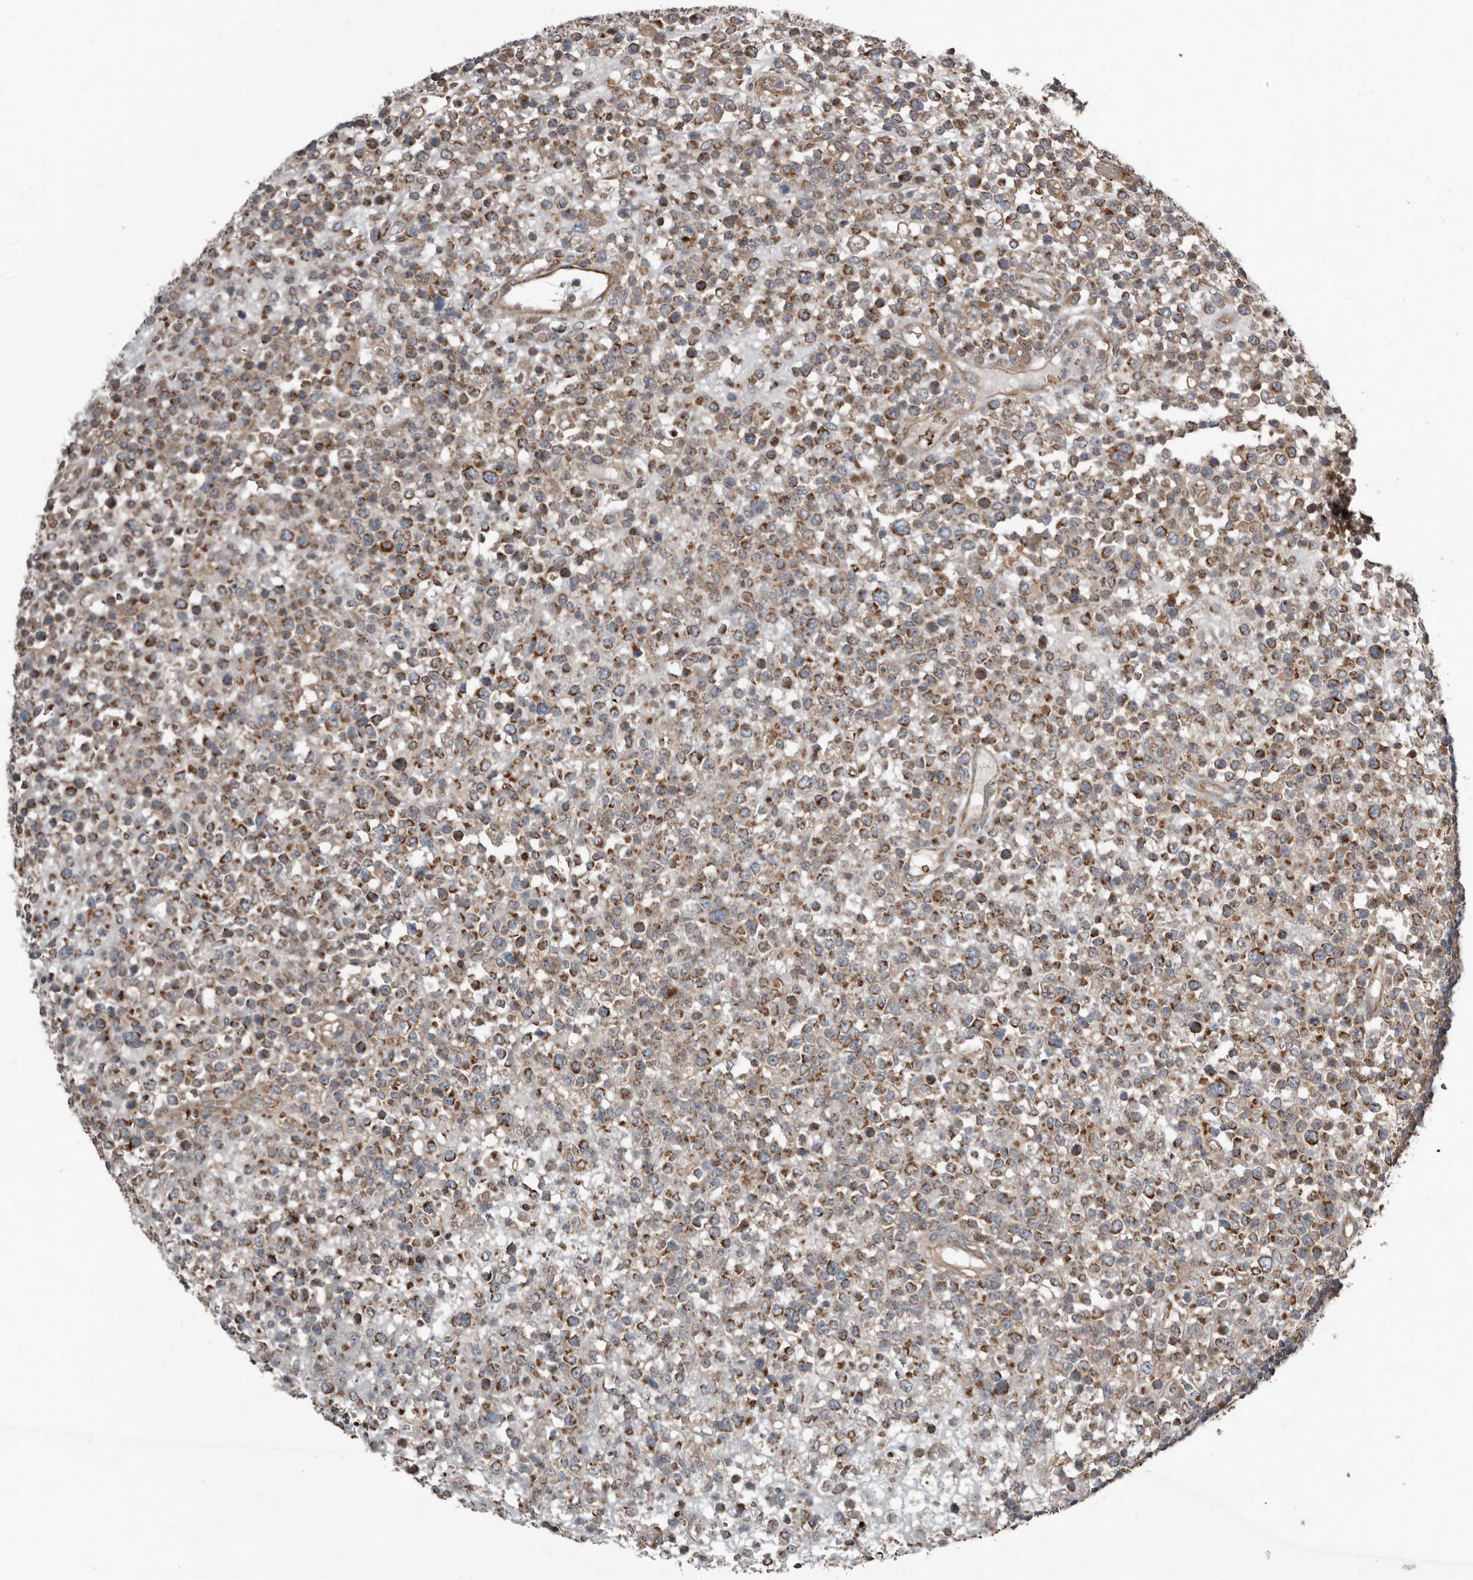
{"staining": {"intensity": "moderate", "quantity": ">75%", "location": "cytoplasmic/membranous"}, "tissue": "lymphoma", "cell_type": "Tumor cells", "image_type": "cancer", "snomed": [{"axis": "morphology", "description": "Malignant lymphoma, non-Hodgkin's type, High grade"}, {"axis": "topography", "description": "Colon"}], "caption": "Human high-grade malignant lymphoma, non-Hodgkin's type stained with a brown dye exhibits moderate cytoplasmic/membranous positive positivity in approximately >75% of tumor cells.", "gene": "FBXO31", "patient": {"sex": "female", "age": 53}}